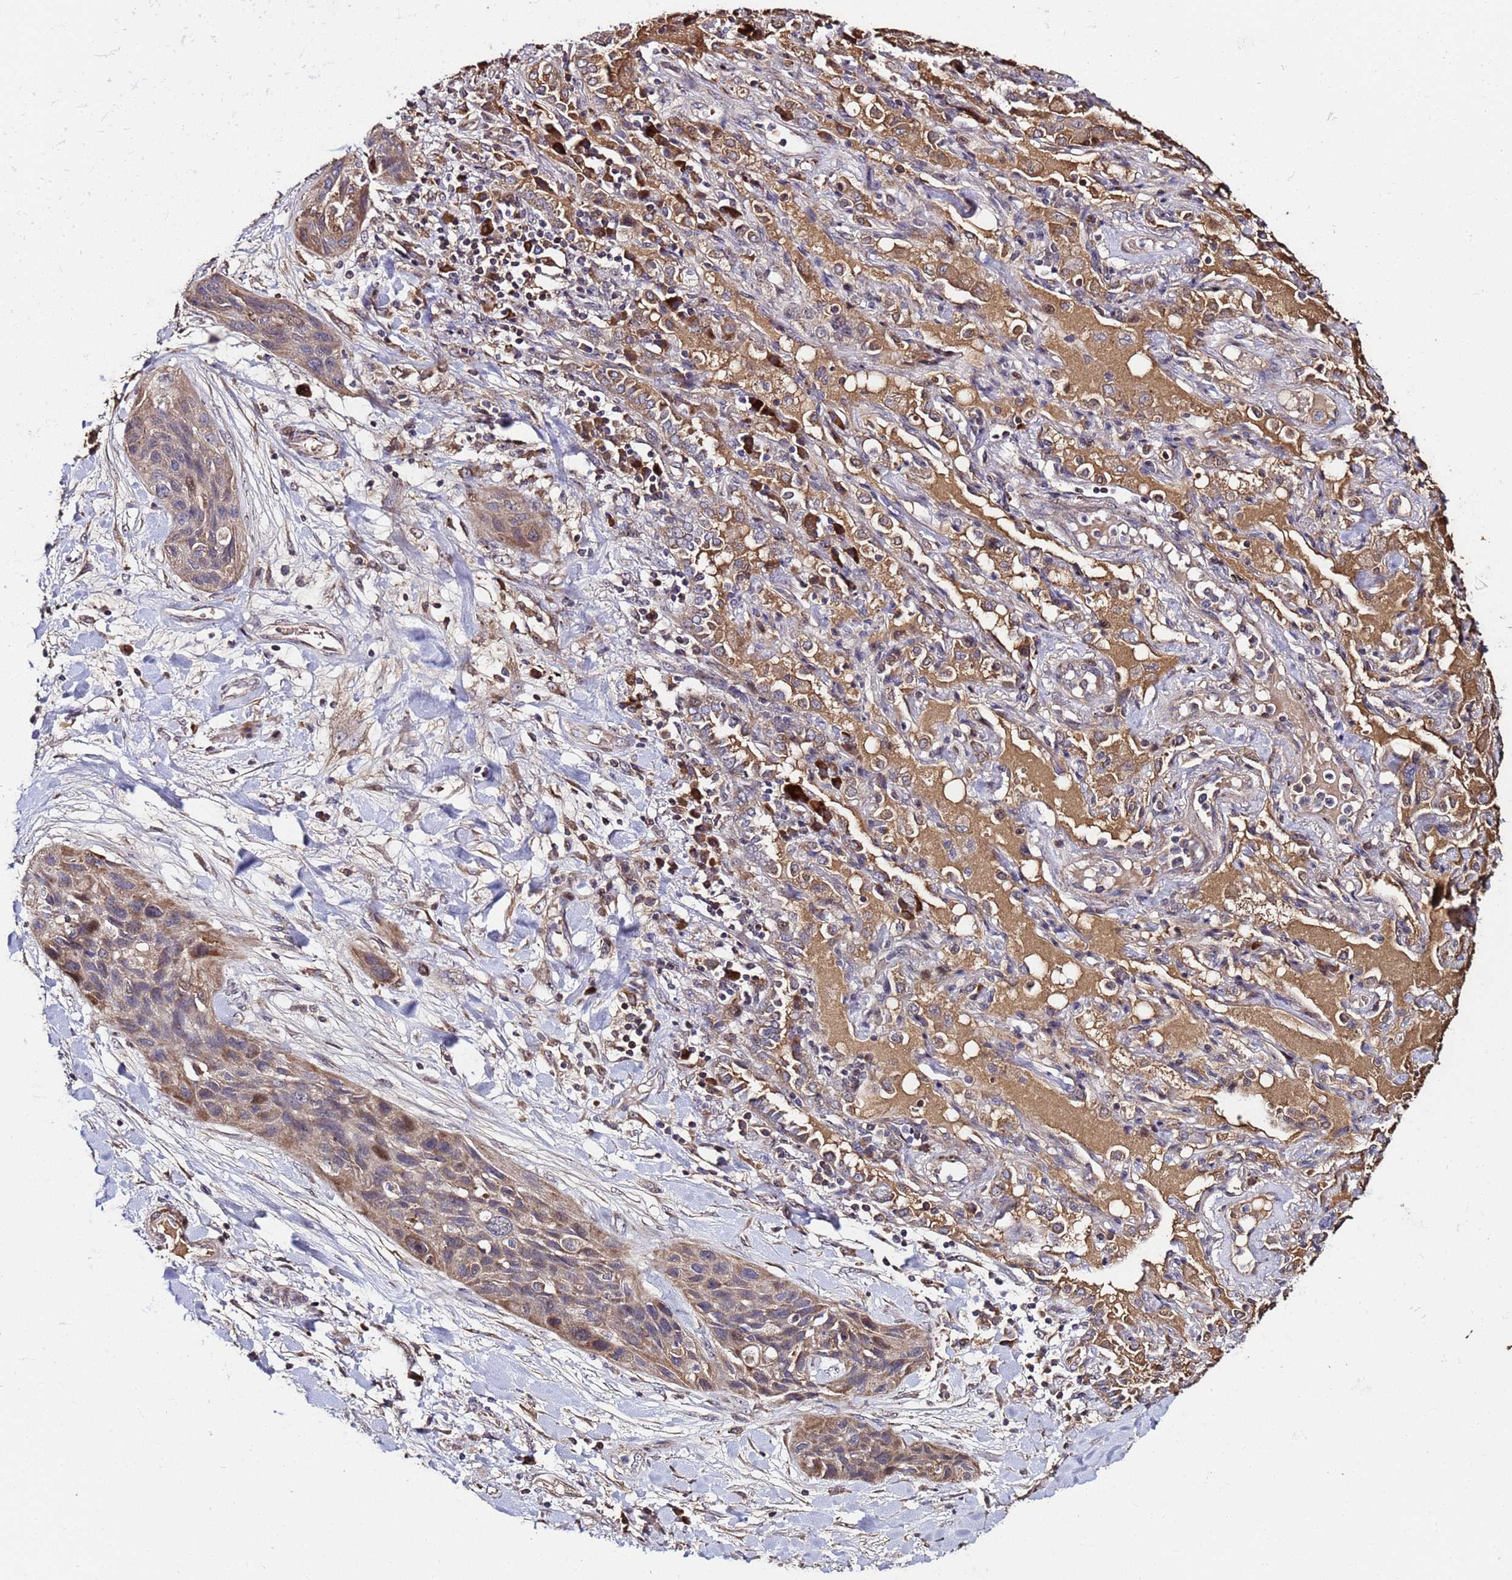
{"staining": {"intensity": "moderate", "quantity": ">75%", "location": "cytoplasmic/membranous"}, "tissue": "lung cancer", "cell_type": "Tumor cells", "image_type": "cancer", "snomed": [{"axis": "morphology", "description": "Squamous cell carcinoma, NOS"}, {"axis": "topography", "description": "Lung"}], "caption": "Protein expression analysis of human lung cancer reveals moderate cytoplasmic/membranous staining in approximately >75% of tumor cells.", "gene": "WNK4", "patient": {"sex": "female", "age": 70}}